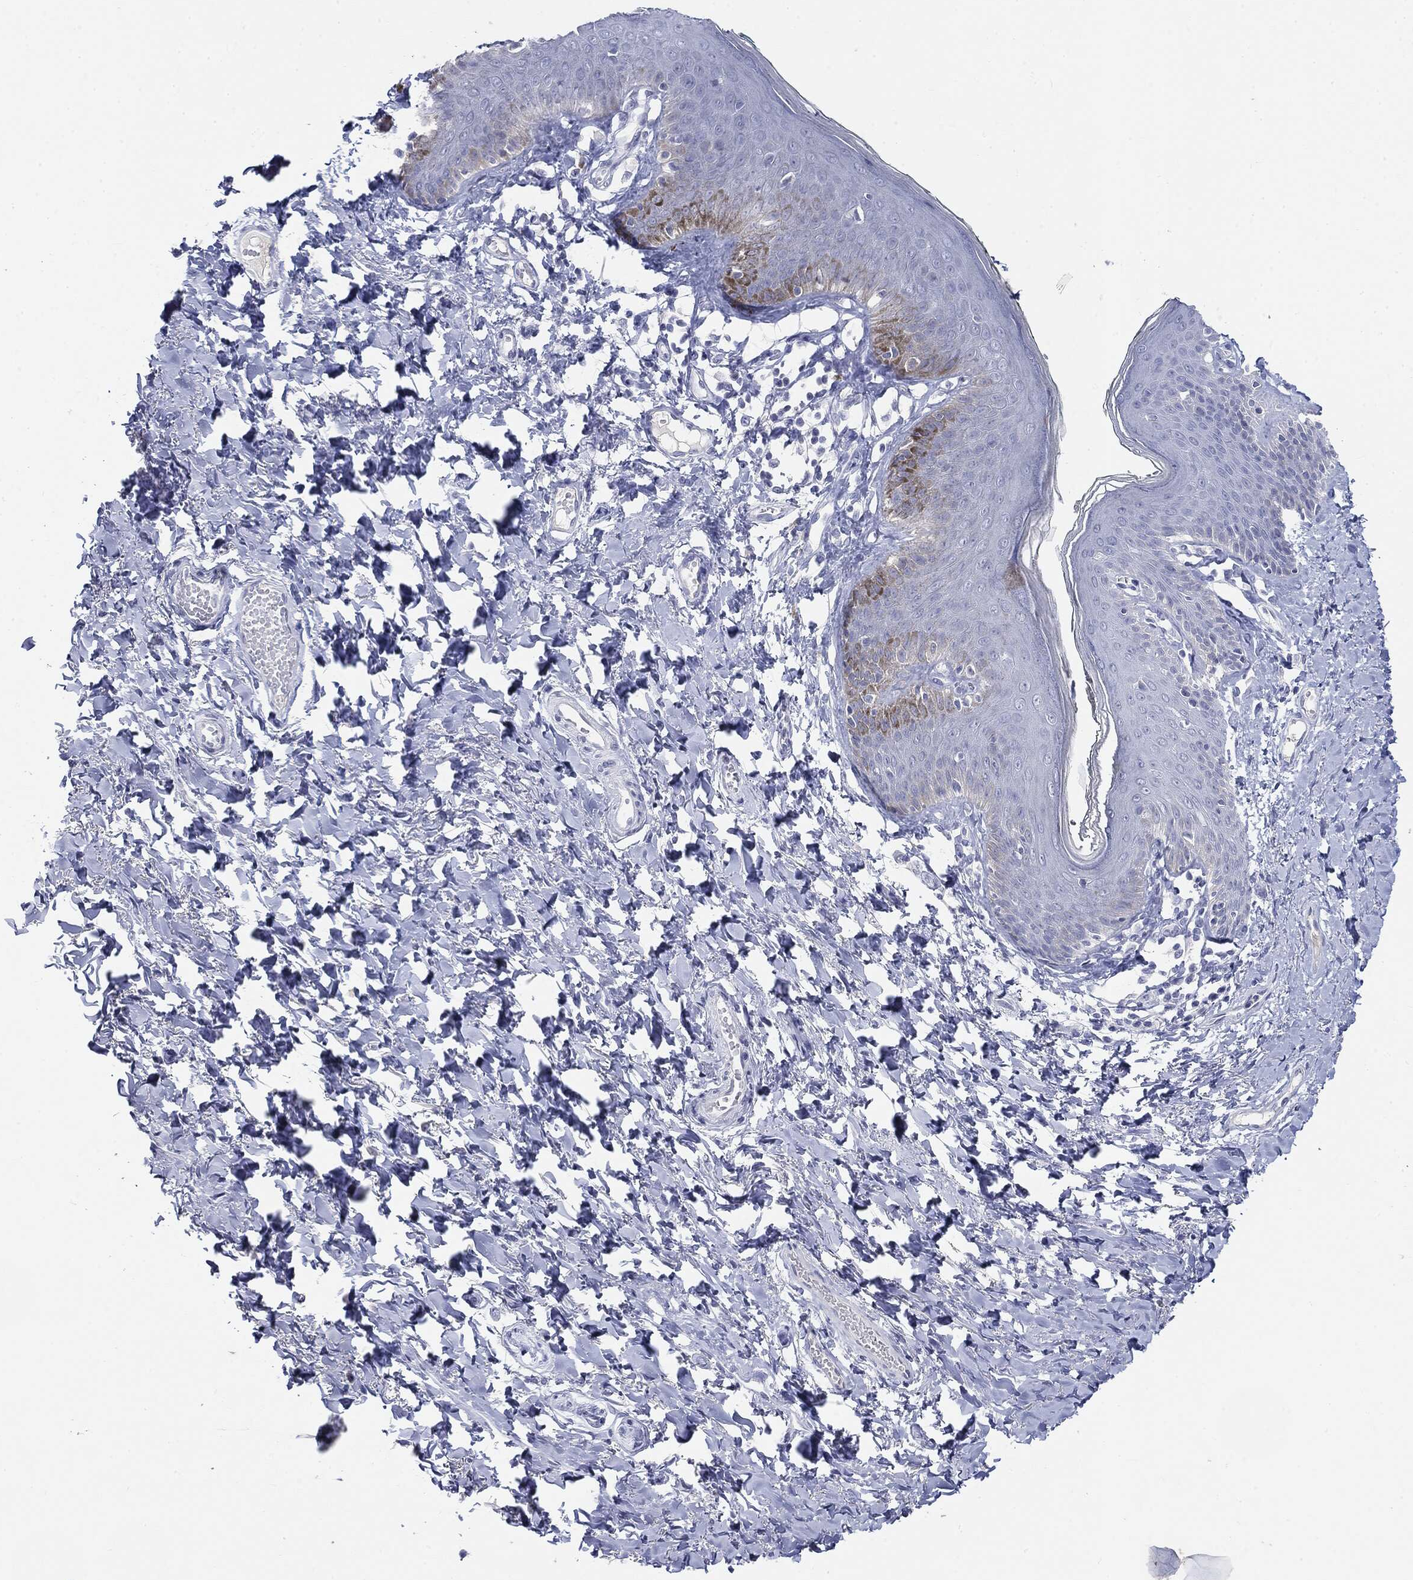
{"staining": {"intensity": "negative", "quantity": "none", "location": "none"}, "tissue": "vagina", "cell_type": "Squamous epithelial cells", "image_type": "normal", "snomed": [{"axis": "morphology", "description": "Normal tissue, NOS"}, {"axis": "topography", "description": "Vagina"}], "caption": "This is an immunohistochemistry histopathology image of unremarkable vagina. There is no staining in squamous epithelial cells.", "gene": "CGB1", "patient": {"sex": "female", "age": 66}}